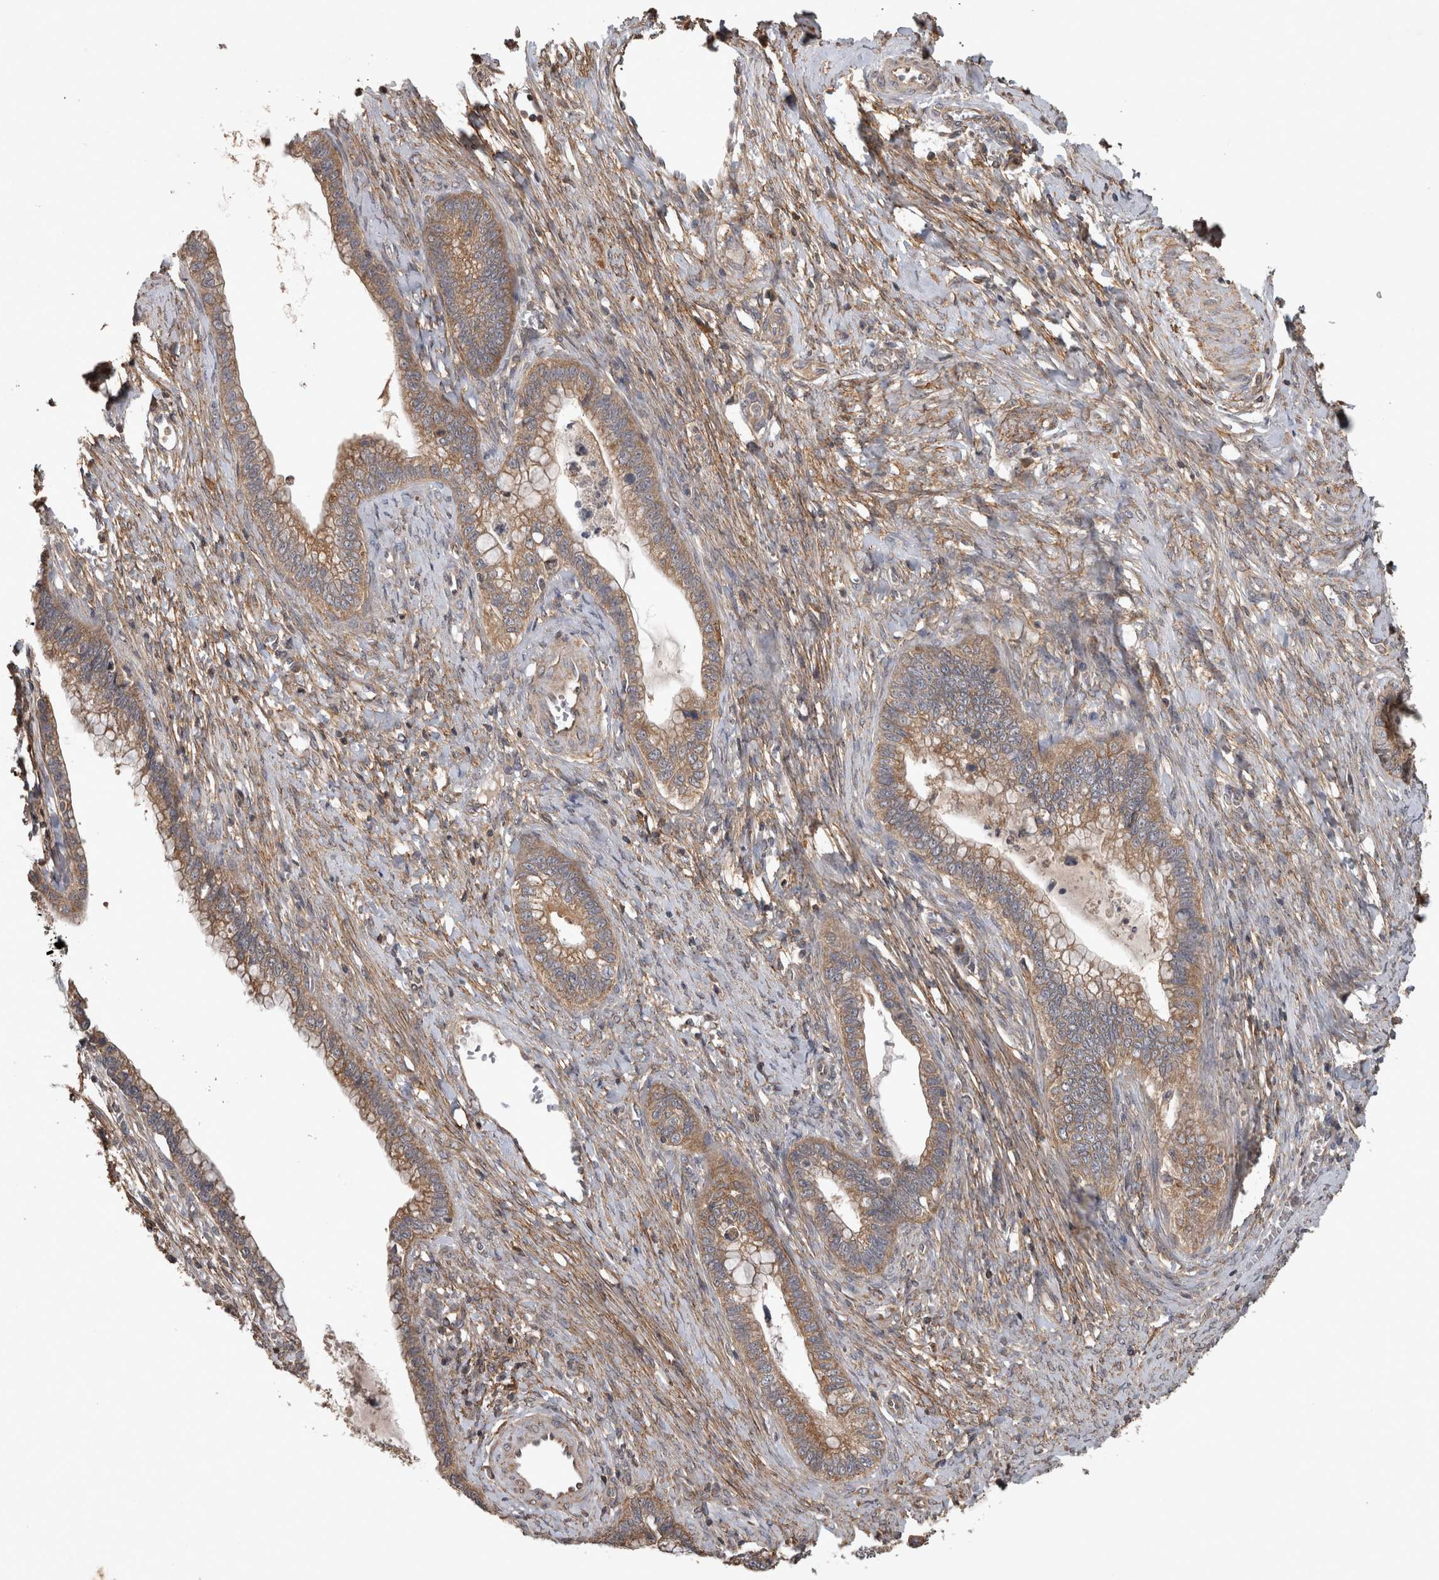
{"staining": {"intensity": "moderate", "quantity": ">75%", "location": "cytoplasmic/membranous"}, "tissue": "cervical cancer", "cell_type": "Tumor cells", "image_type": "cancer", "snomed": [{"axis": "morphology", "description": "Adenocarcinoma, NOS"}, {"axis": "topography", "description": "Cervix"}], "caption": "Cervical adenocarcinoma stained for a protein (brown) displays moderate cytoplasmic/membranous positive positivity in approximately >75% of tumor cells.", "gene": "TRMT61B", "patient": {"sex": "female", "age": 44}}